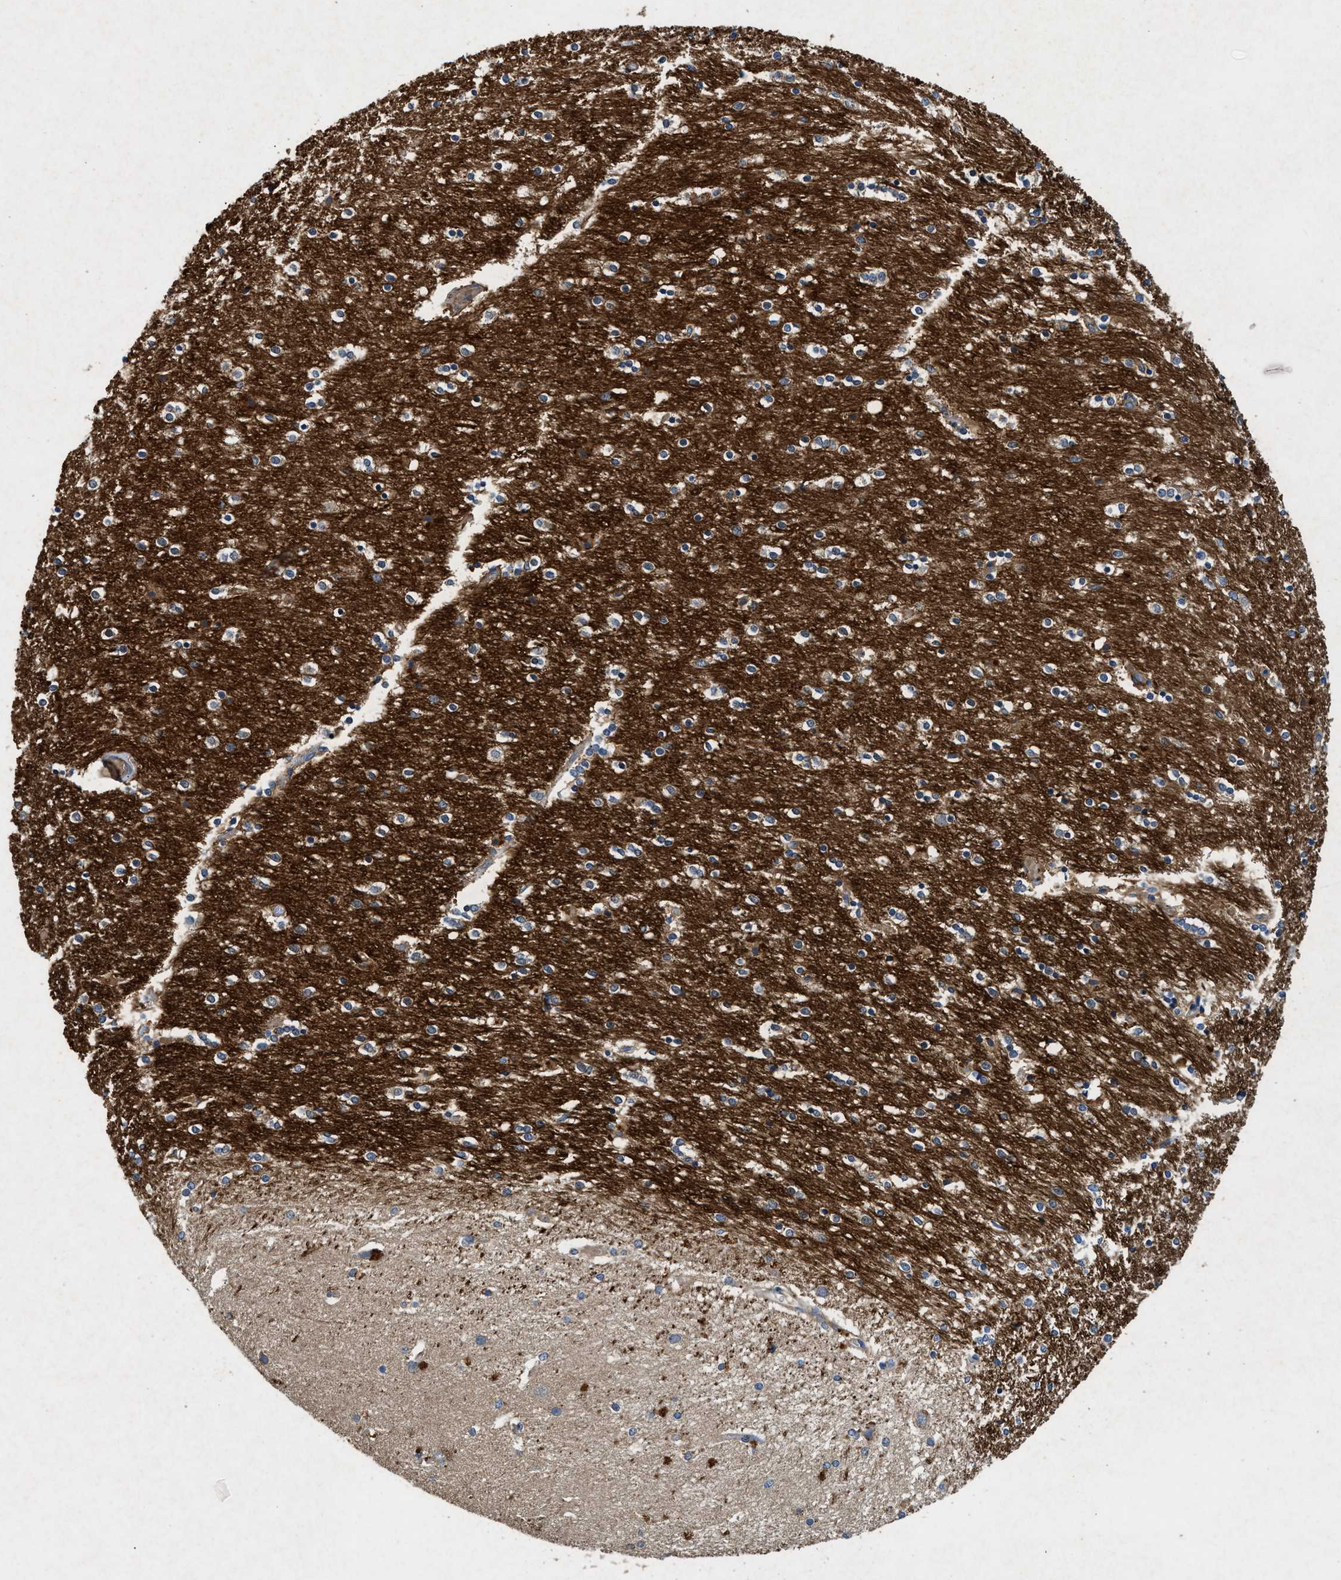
{"staining": {"intensity": "strong", "quantity": "<25%", "location": "cytoplasmic/membranous"}, "tissue": "caudate", "cell_type": "Glial cells", "image_type": "normal", "snomed": [{"axis": "morphology", "description": "Normal tissue, NOS"}, {"axis": "topography", "description": "Lateral ventricle wall"}], "caption": "This image reveals benign caudate stained with IHC to label a protein in brown. The cytoplasmic/membranous of glial cells show strong positivity for the protein. Nuclei are counter-stained blue.", "gene": "CDK15", "patient": {"sex": "female", "age": 54}}